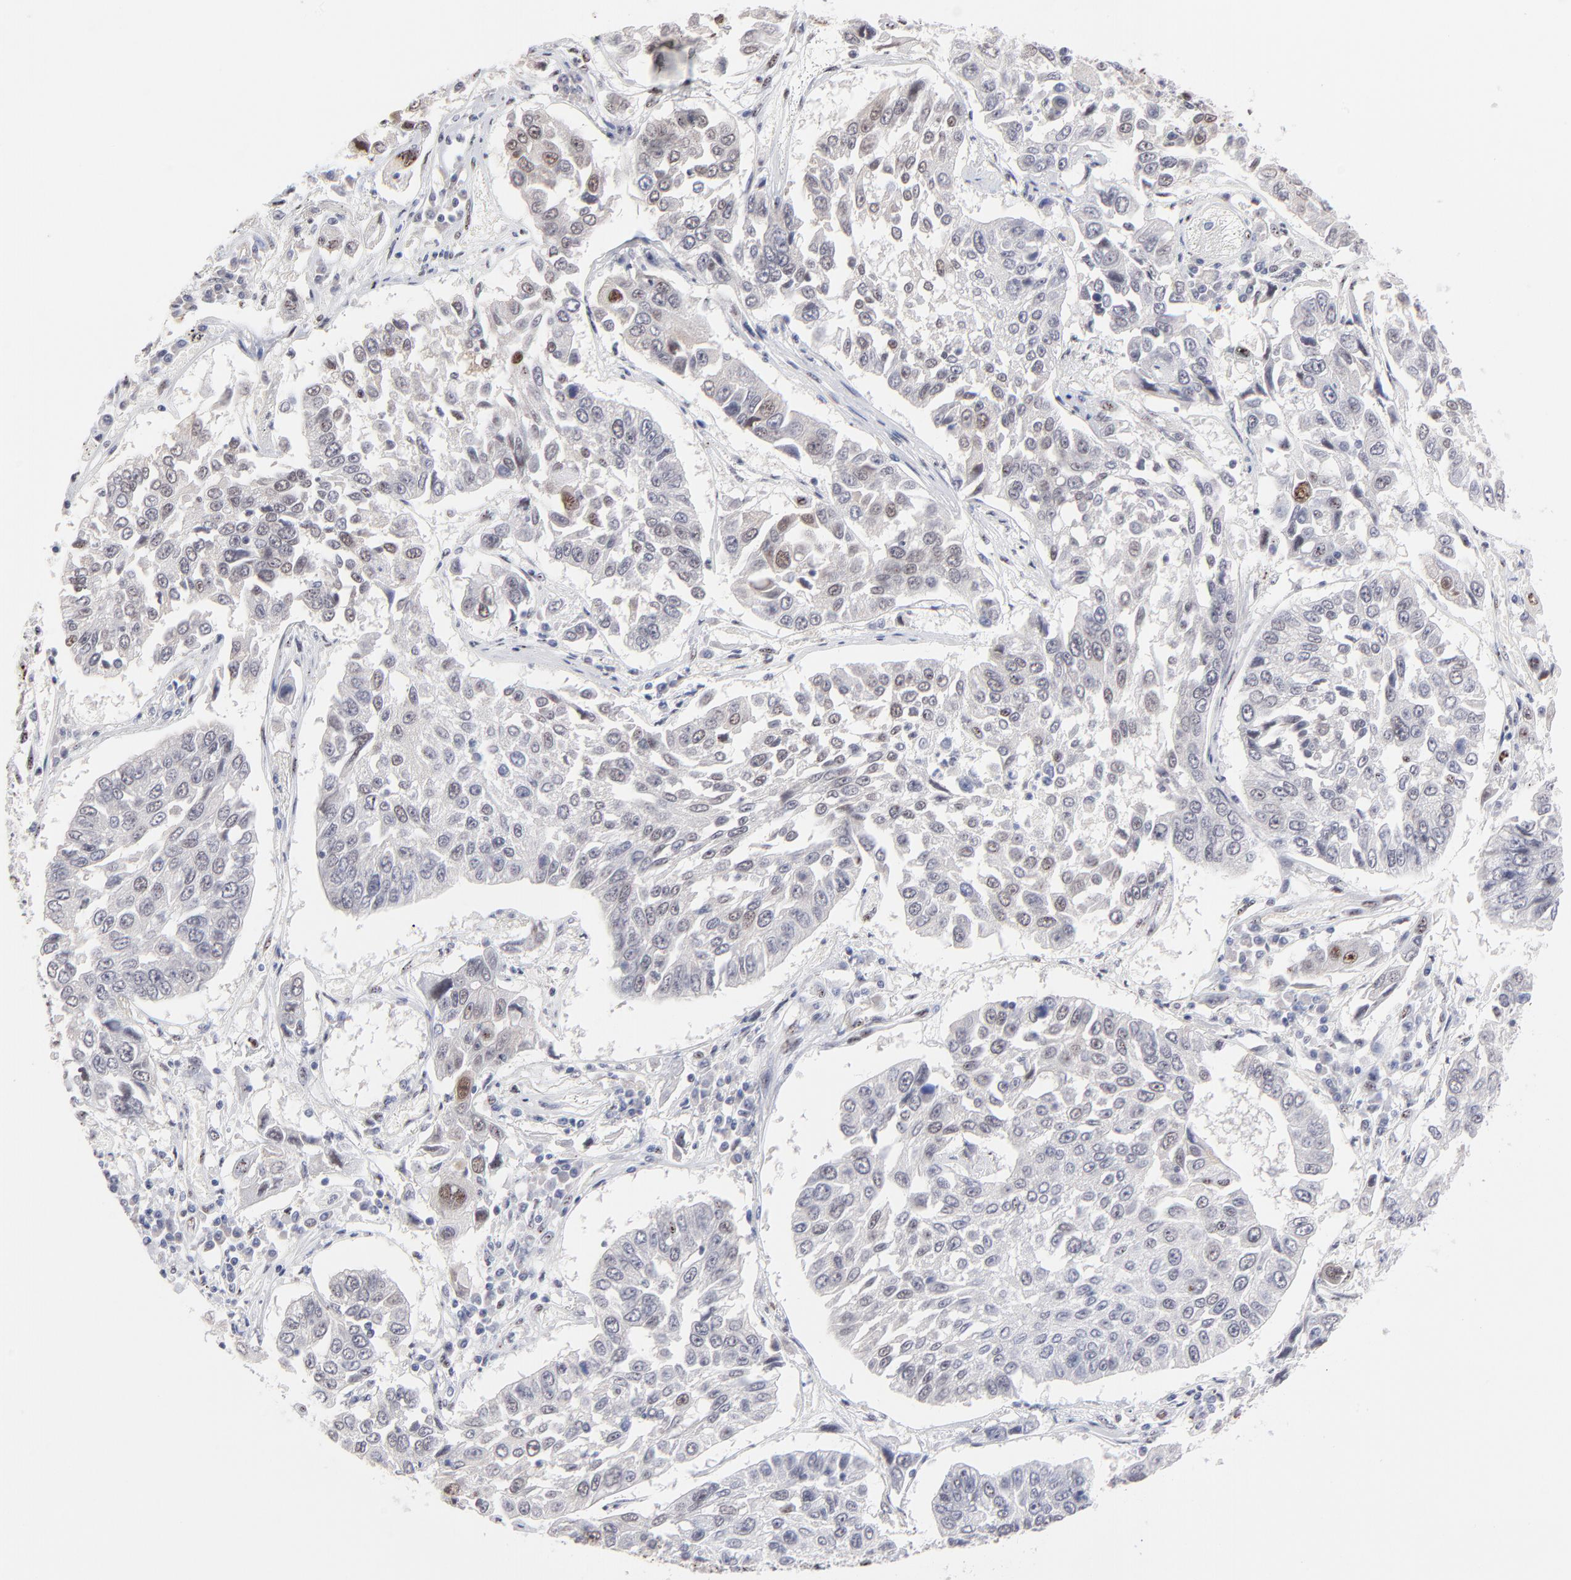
{"staining": {"intensity": "weak", "quantity": "<25%", "location": "nuclear"}, "tissue": "lung cancer", "cell_type": "Tumor cells", "image_type": "cancer", "snomed": [{"axis": "morphology", "description": "Squamous cell carcinoma, NOS"}, {"axis": "topography", "description": "Lung"}], "caption": "IHC of human squamous cell carcinoma (lung) shows no staining in tumor cells.", "gene": "STAT3", "patient": {"sex": "male", "age": 71}}